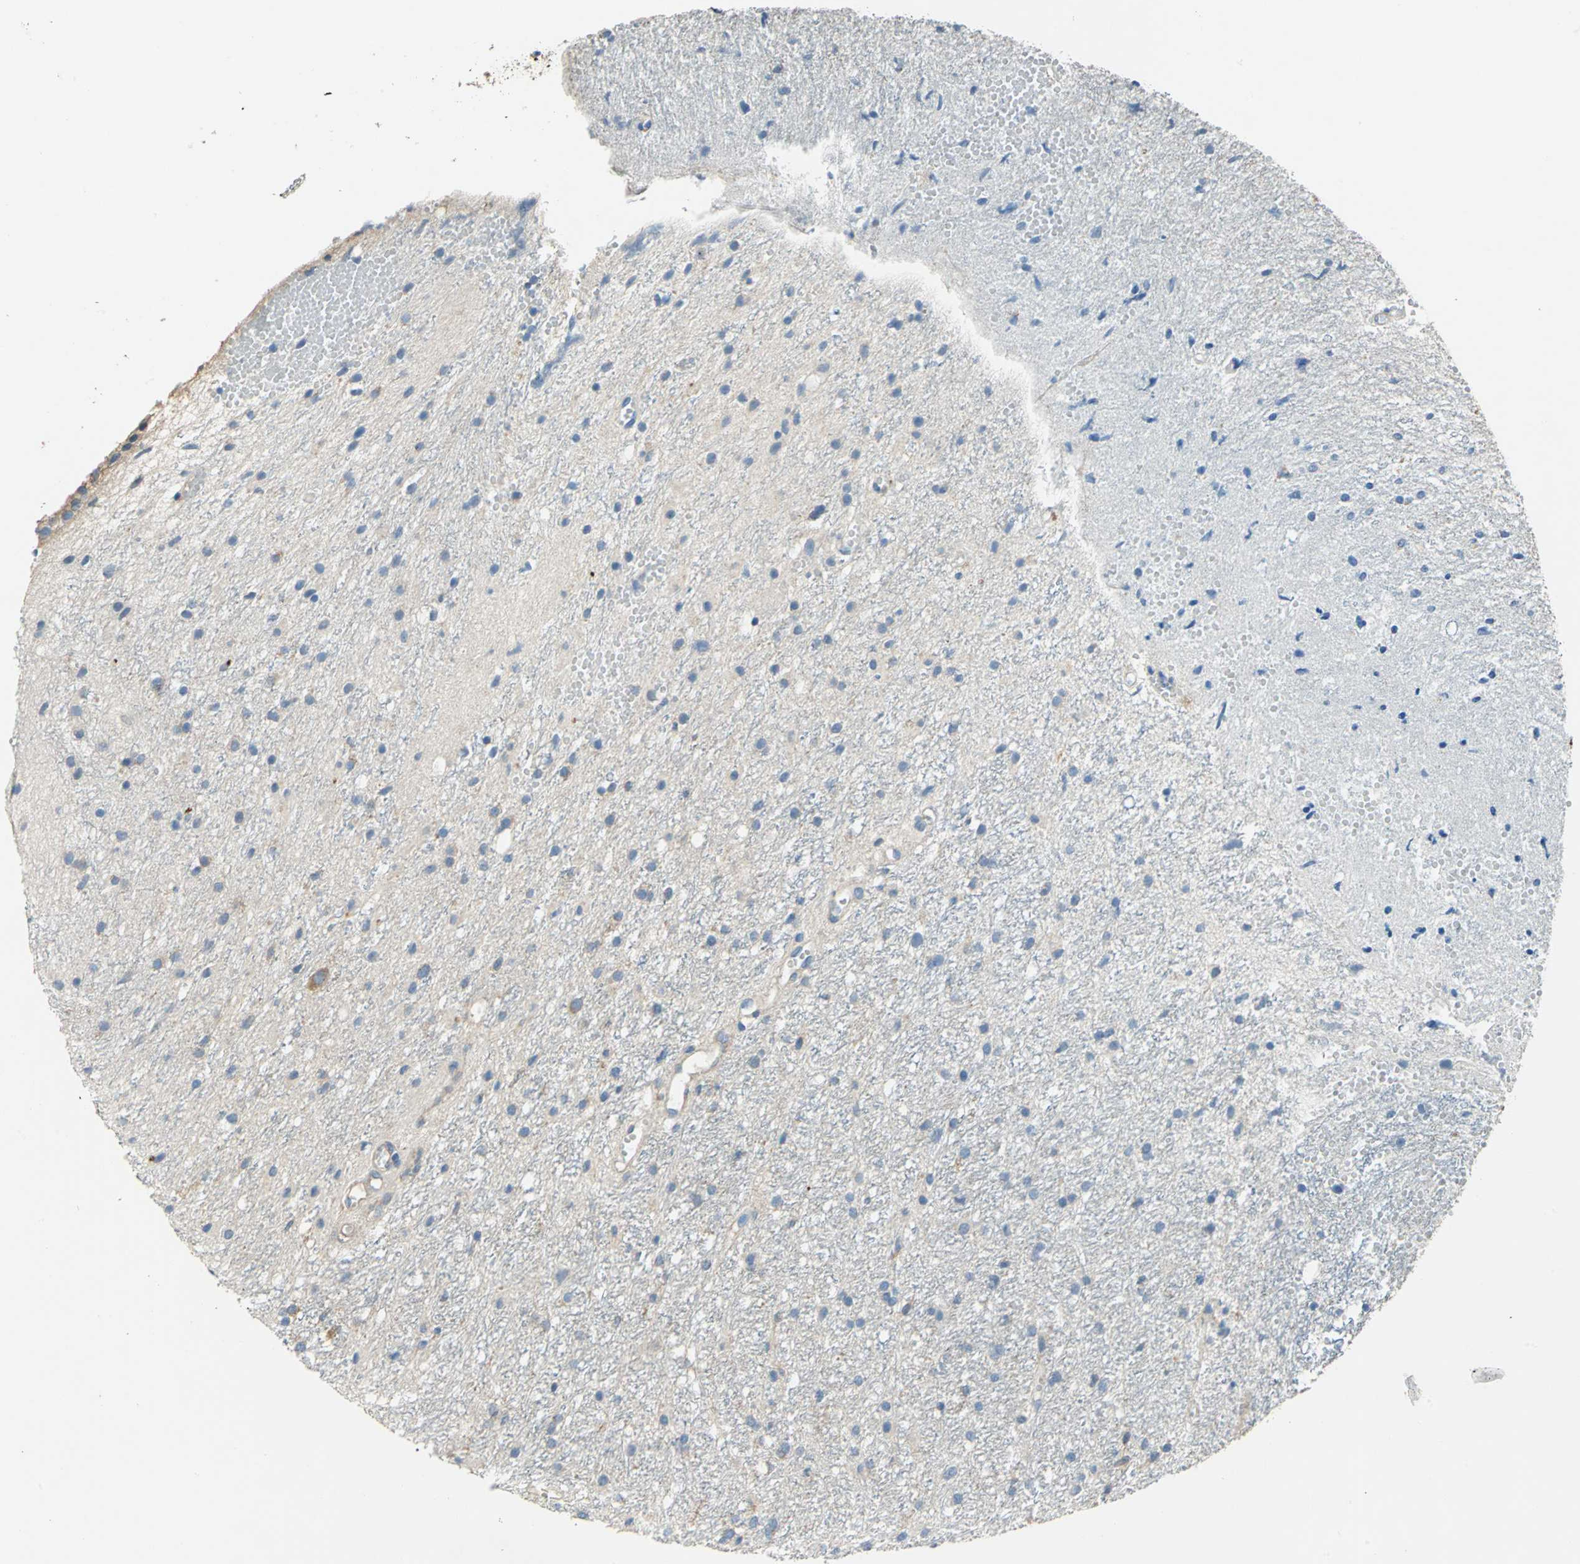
{"staining": {"intensity": "weak", "quantity": "25%-75%", "location": "cytoplasmic/membranous"}, "tissue": "glioma", "cell_type": "Tumor cells", "image_type": "cancer", "snomed": [{"axis": "morphology", "description": "Glioma, malignant, High grade"}, {"axis": "topography", "description": "Brain"}], "caption": "Glioma was stained to show a protein in brown. There is low levels of weak cytoplasmic/membranous expression in about 25%-75% of tumor cells. (brown staining indicates protein expression, while blue staining denotes nuclei).", "gene": "DDX3Y", "patient": {"sex": "female", "age": 59}}